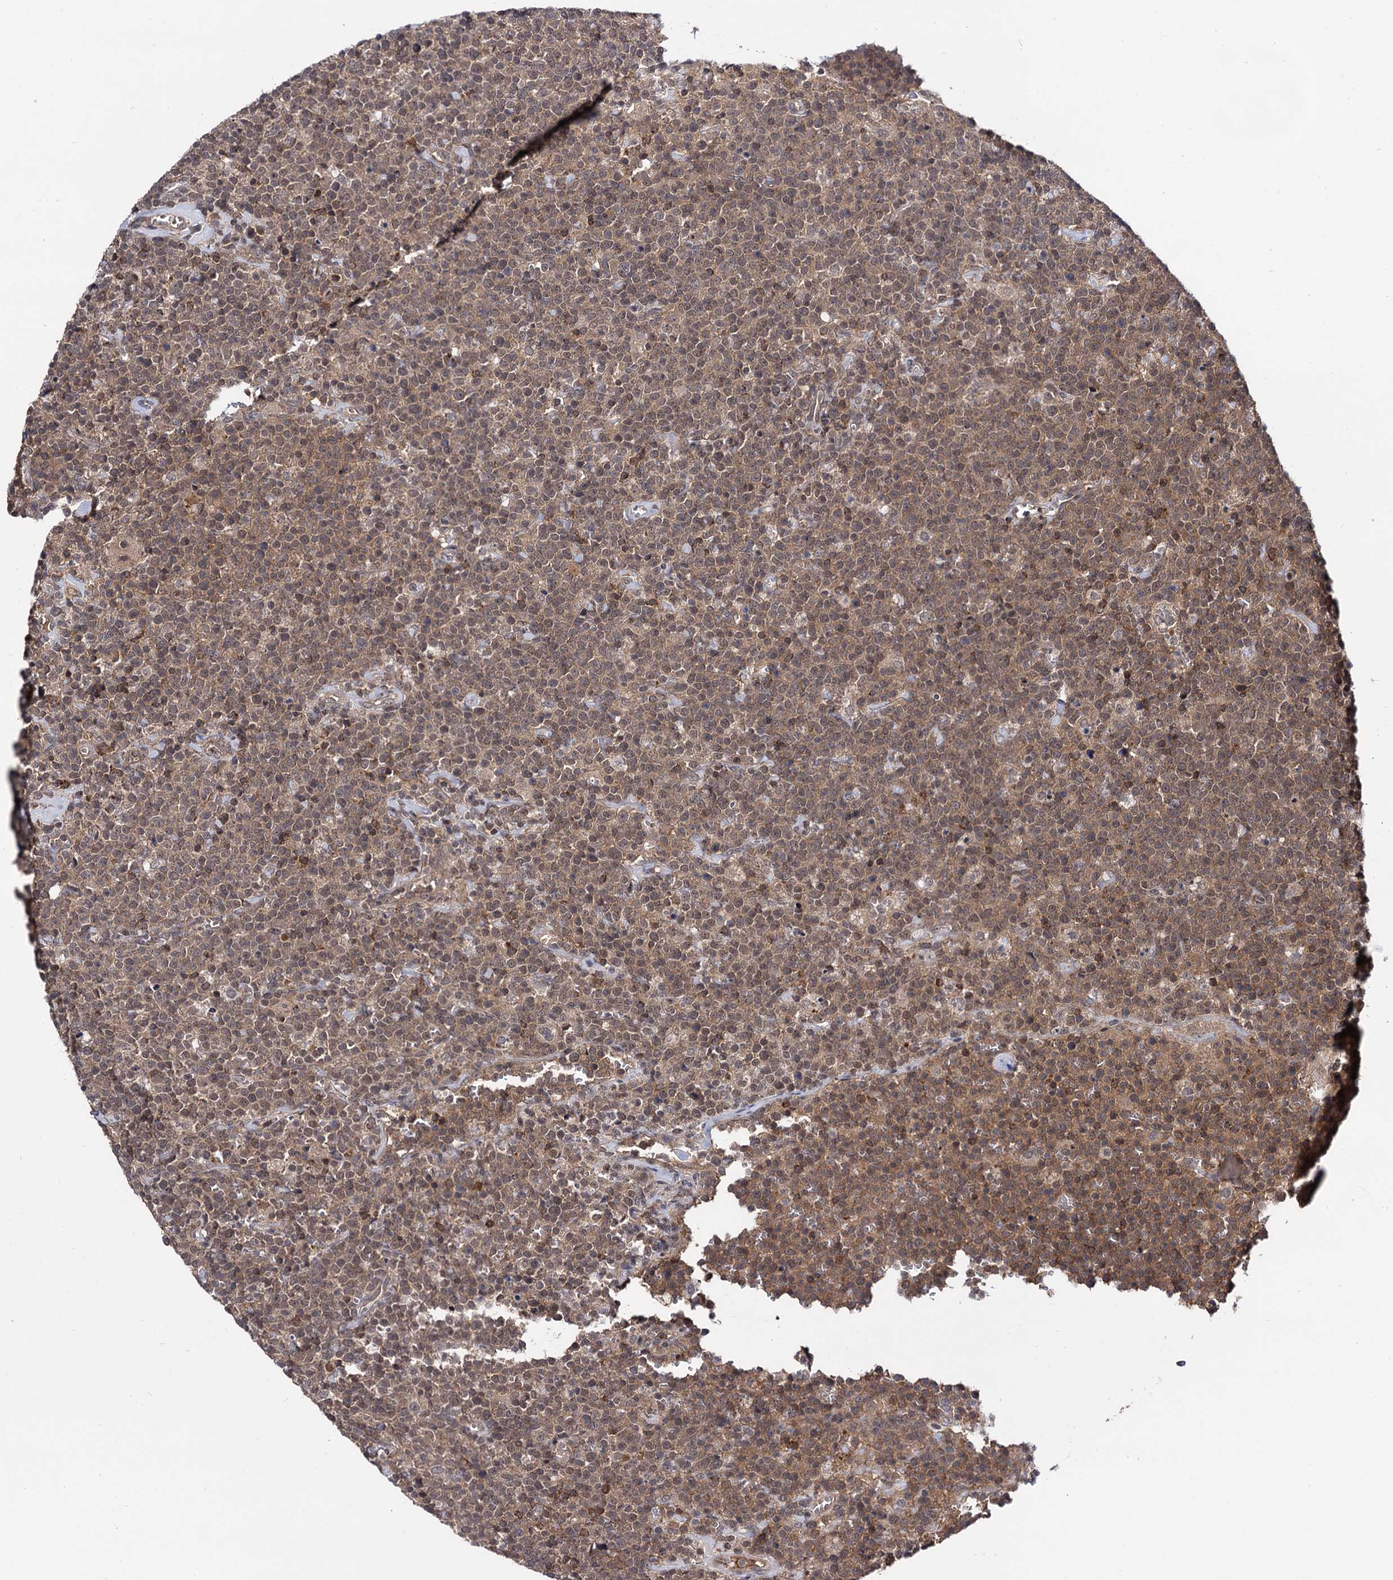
{"staining": {"intensity": "moderate", "quantity": ">75%", "location": "cytoplasmic/membranous,nuclear"}, "tissue": "lymphoma", "cell_type": "Tumor cells", "image_type": "cancer", "snomed": [{"axis": "morphology", "description": "Malignant lymphoma, non-Hodgkin's type, High grade"}, {"axis": "topography", "description": "Lymph node"}], "caption": "This micrograph demonstrates lymphoma stained with immunohistochemistry to label a protein in brown. The cytoplasmic/membranous and nuclear of tumor cells show moderate positivity for the protein. Nuclei are counter-stained blue.", "gene": "MICAL2", "patient": {"sex": "male", "age": 61}}